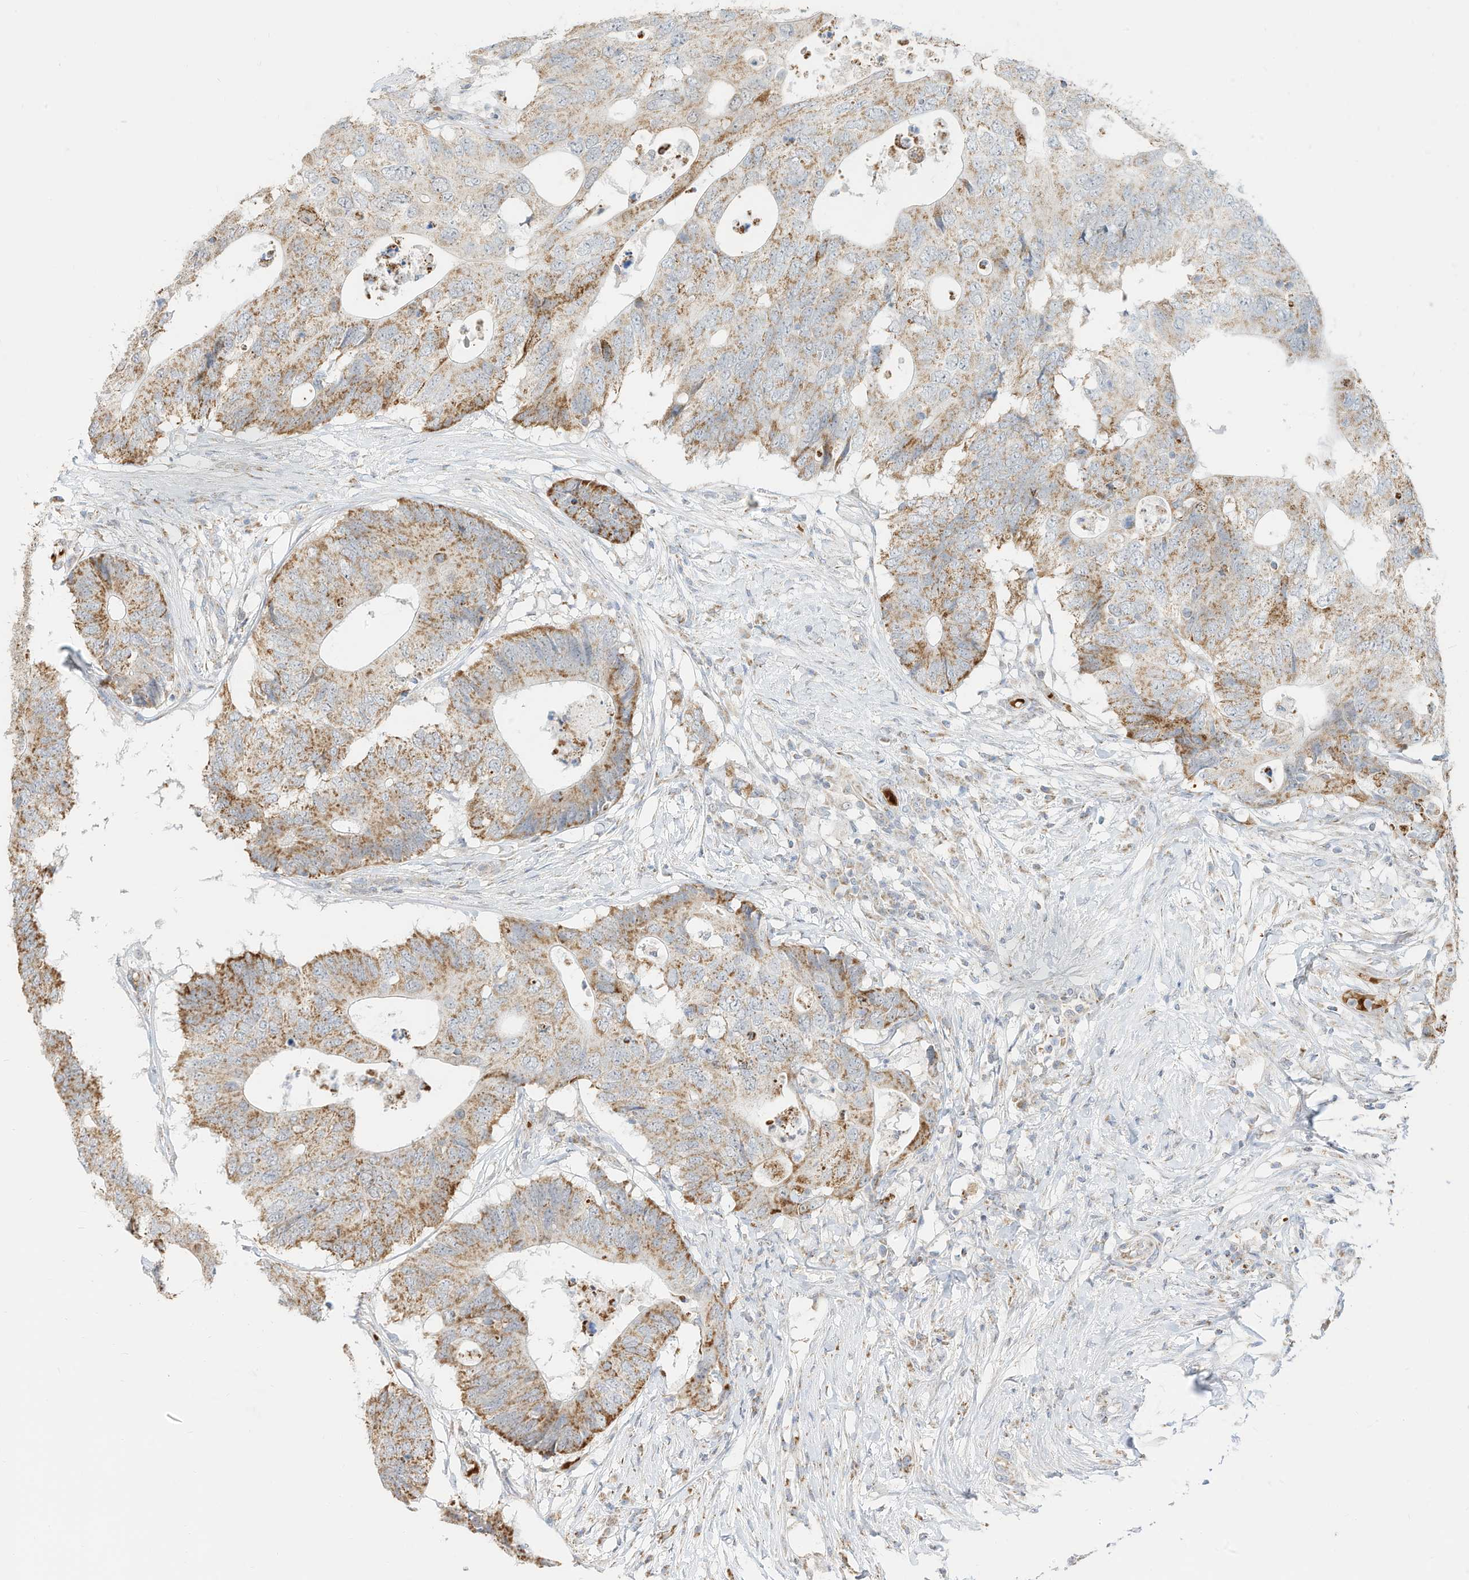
{"staining": {"intensity": "moderate", "quantity": ">75%", "location": "cytoplasmic/membranous"}, "tissue": "colorectal cancer", "cell_type": "Tumor cells", "image_type": "cancer", "snomed": [{"axis": "morphology", "description": "Adenocarcinoma, NOS"}, {"axis": "topography", "description": "Colon"}], "caption": "Tumor cells reveal medium levels of moderate cytoplasmic/membranous positivity in about >75% of cells in human colorectal cancer (adenocarcinoma).", "gene": "MTUS2", "patient": {"sex": "male", "age": 71}}